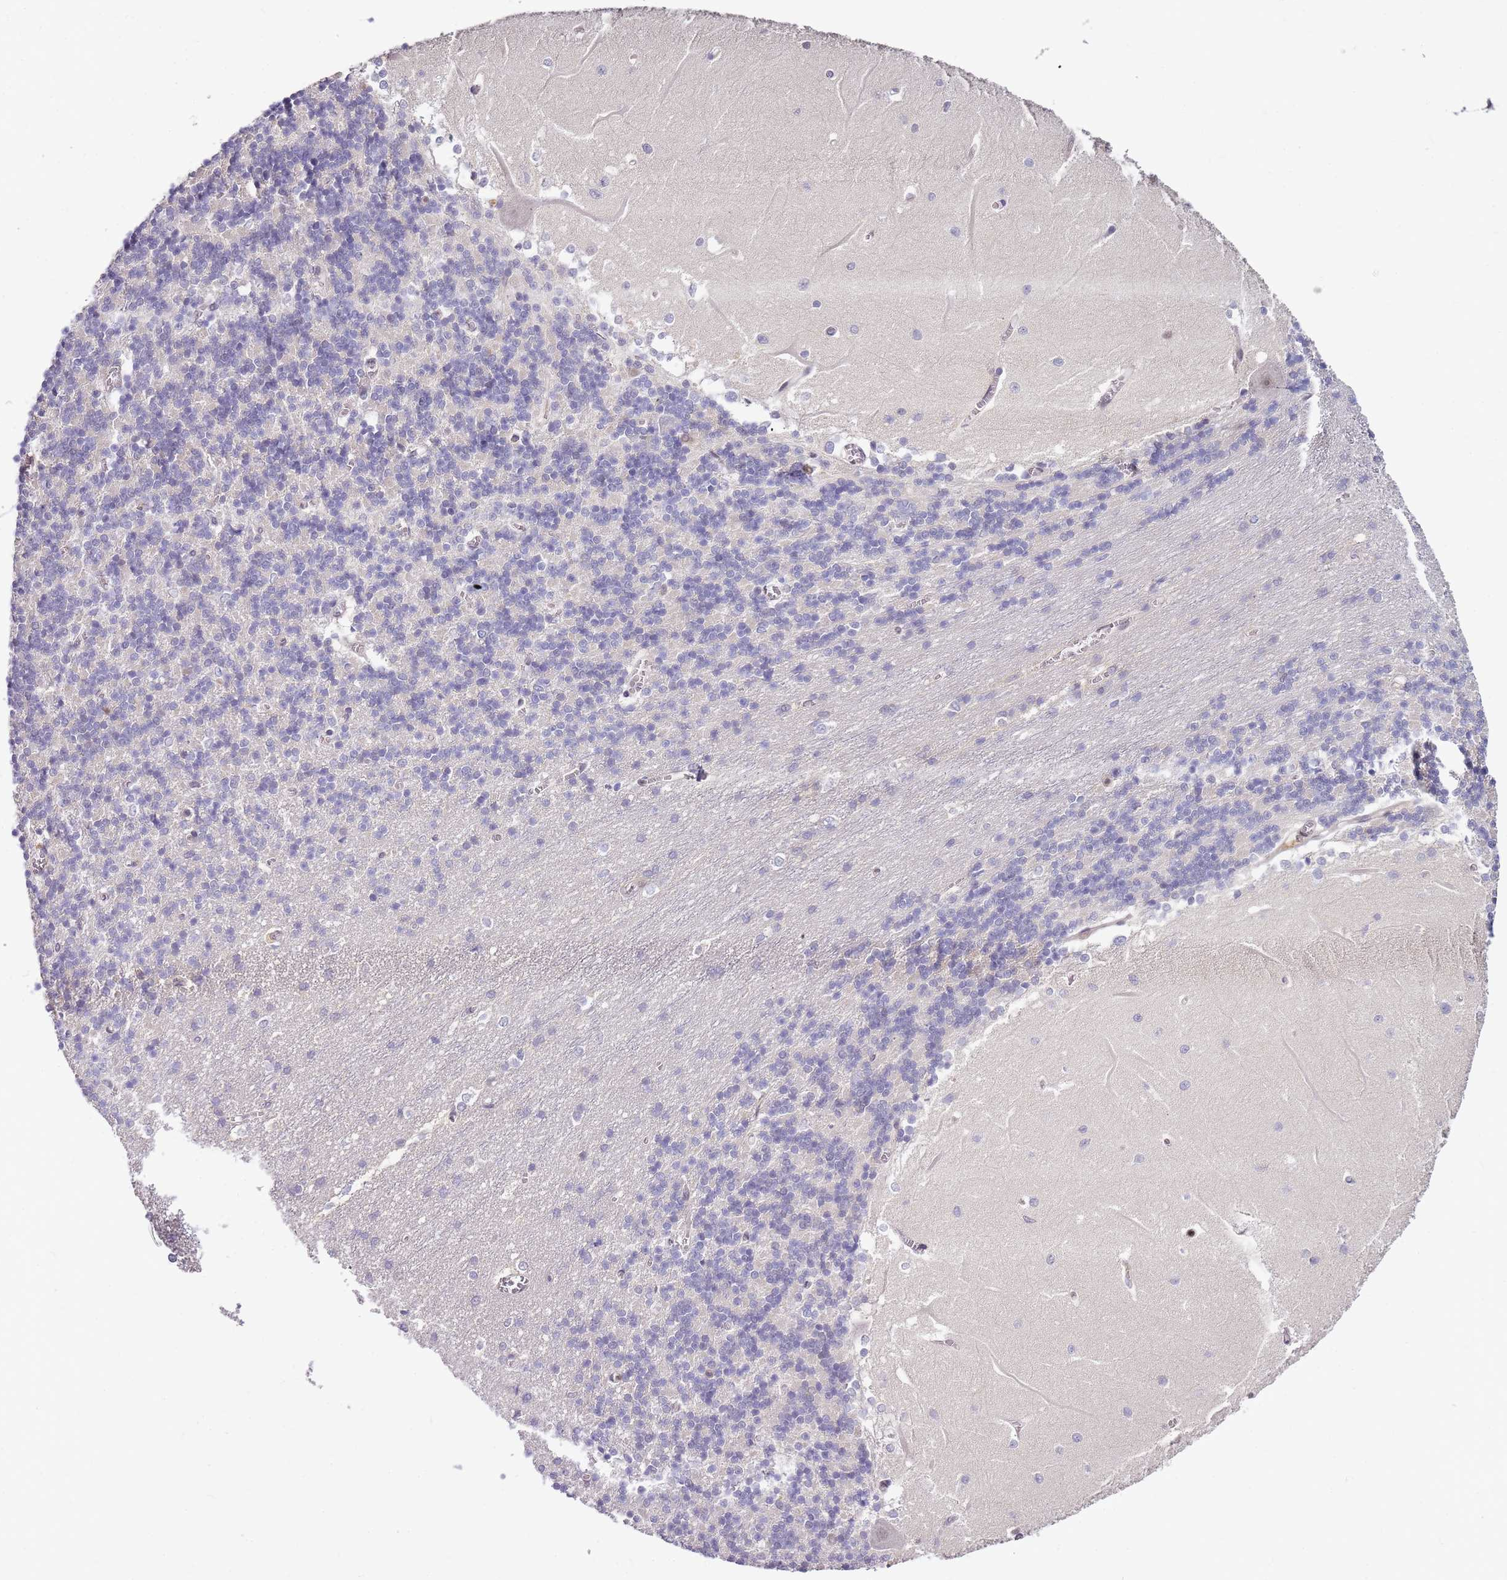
{"staining": {"intensity": "negative", "quantity": "none", "location": "none"}, "tissue": "cerebellum", "cell_type": "Cells in granular layer", "image_type": "normal", "snomed": [{"axis": "morphology", "description": "Normal tissue, NOS"}, {"axis": "topography", "description": "Cerebellum"}], "caption": "This micrograph is of benign cerebellum stained with IHC to label a protein in brown with the nuclei are counter-stained blue. There is no expression in cells in granular layer. Nuclei are stained in blue.", "gene": "GSTO2", "patient": {"sex": "male", "age": 37}}